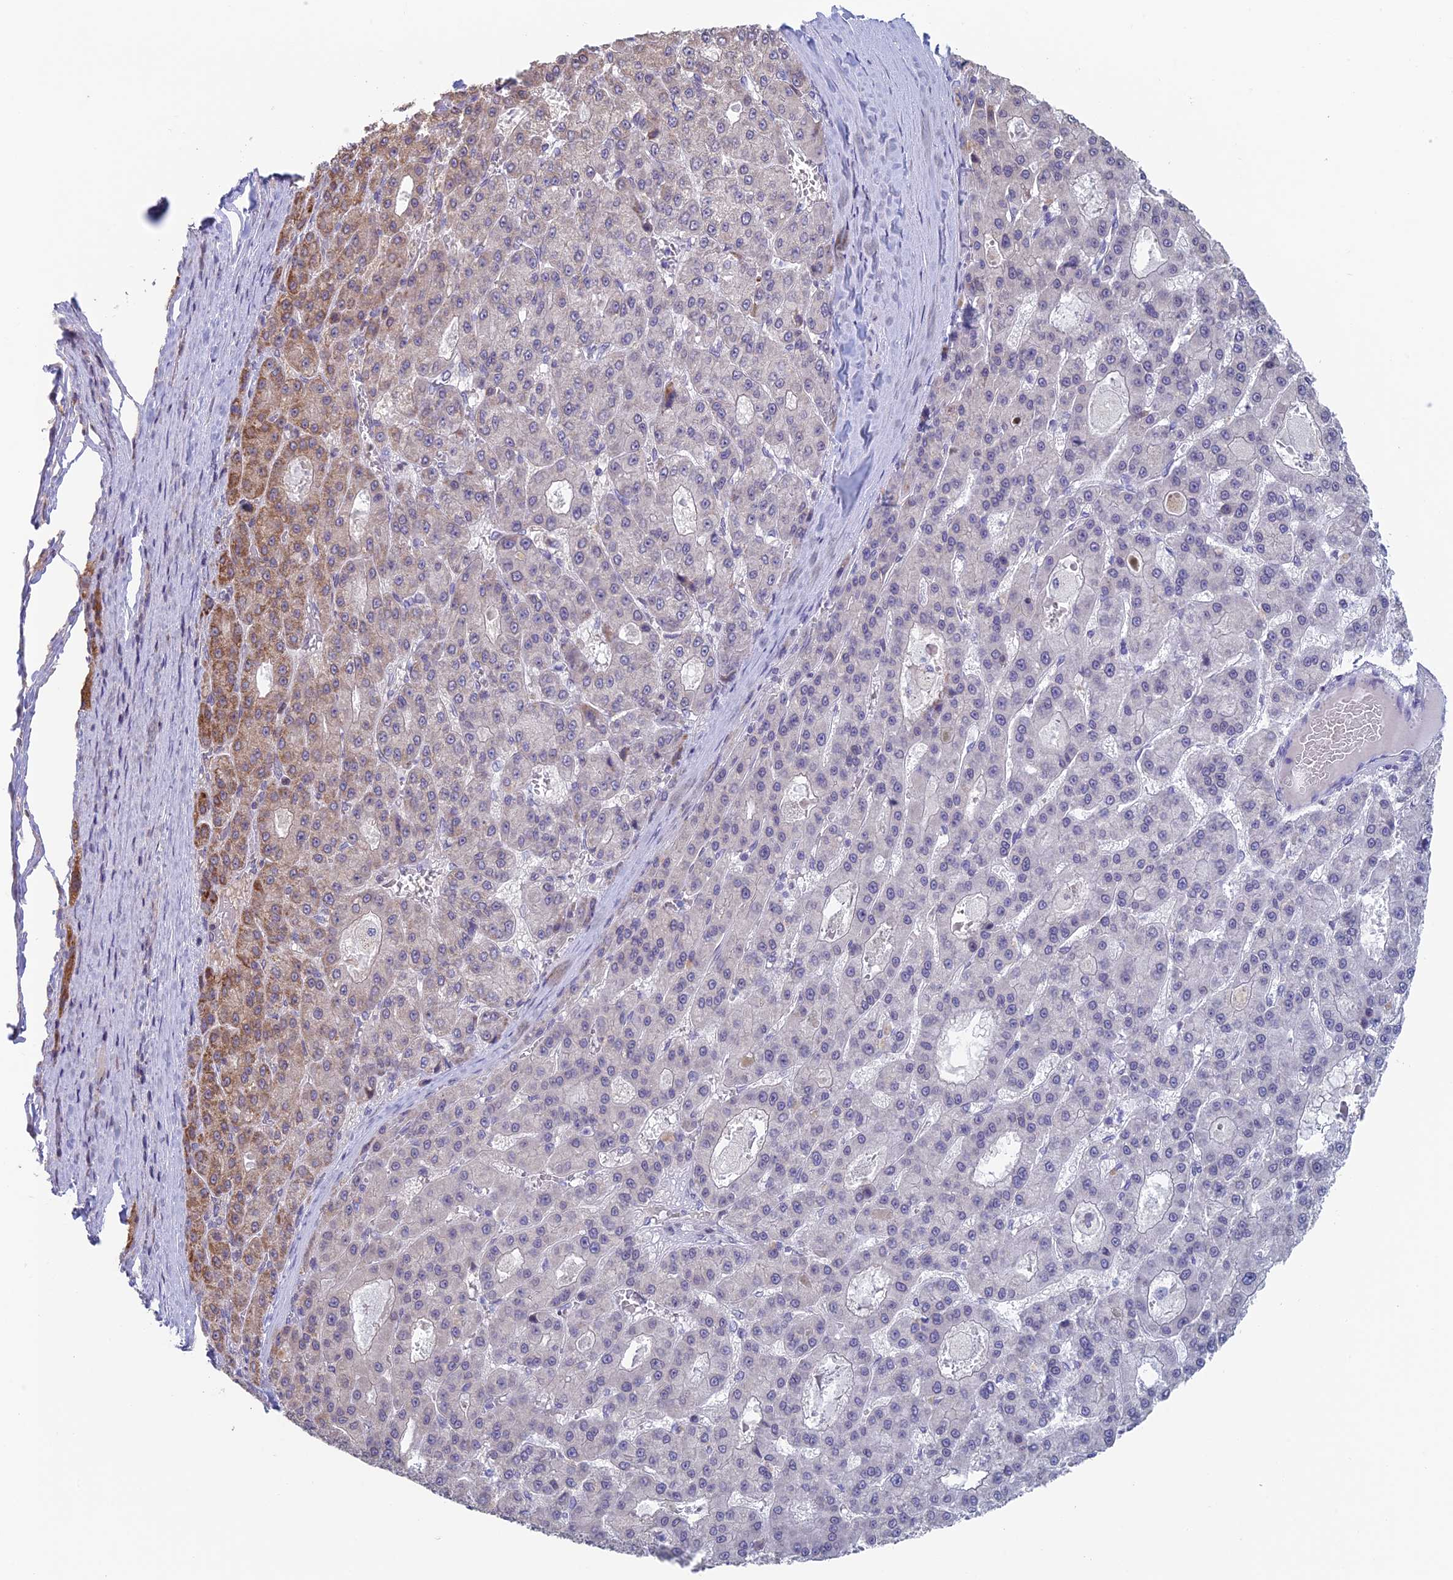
{"staining": {"intensity": "moderate", "quantity": "<25%", "location": "cytoplasmic/membranous"}, "tissue": "liver cancer", "cell_type": "Tumor cells", "image_type": "cancer", "snomed": [{"axis": "morphology", "description": "Carcinoma, Hepatocellular, NOS"}, {"axis": "topography", "description": "Liver"}], "caption": "Protein analysis of liver cancer (hepatocellular carcinoma) tissue demonstrates moderate cytoplasmic/membranous positivity in approximately <25% of tumor cells.", "gene": "REXO5", "patient": {"sex": "male", "age": 70}}